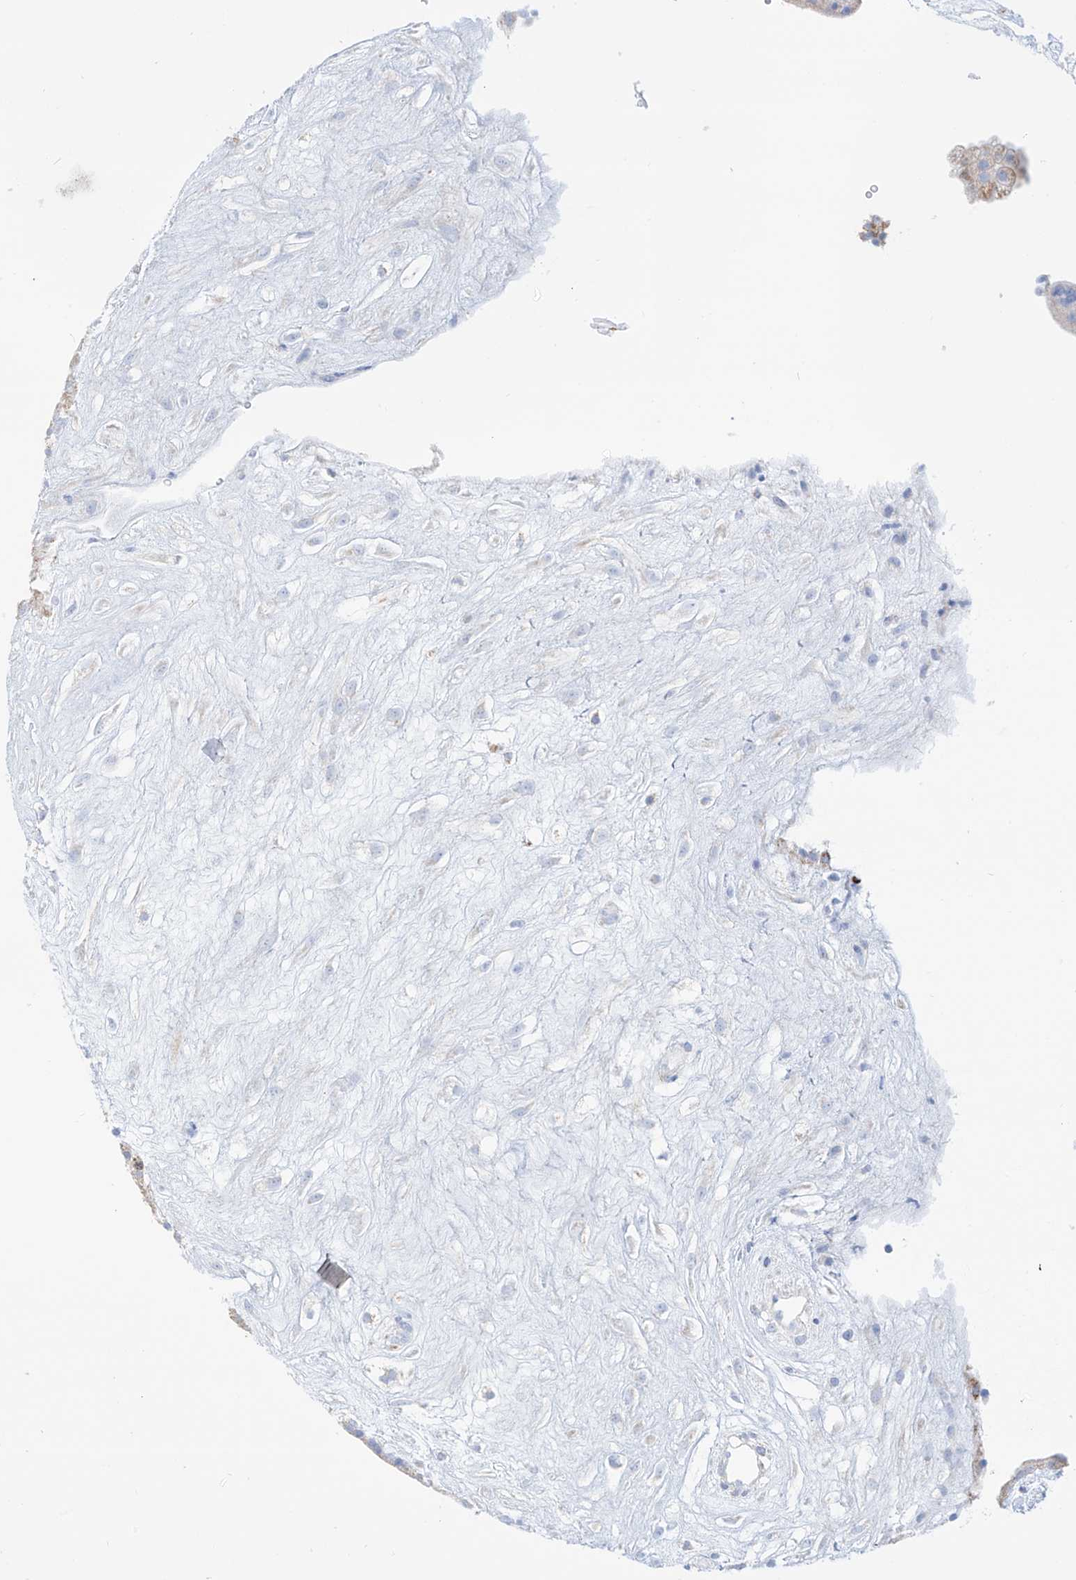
{"staining": {"intensity": "negative", "quantity": "none", "location": "none"}, "tissue": "placenta", "cell_type": "Decidual cells", "image_type": "normal", "snomed": [{"axis": "morphology", "description": "Normal tissue, NOS"}, {"axis": "topography", "description": "Placenta"}], "caption": "An immunohistochemistry image of unremarkable placenta is shown. There is no staining in decidual cells of placenta.", "gene": "SLC26A3", "patient": {"sex": "female", "age": 18}}